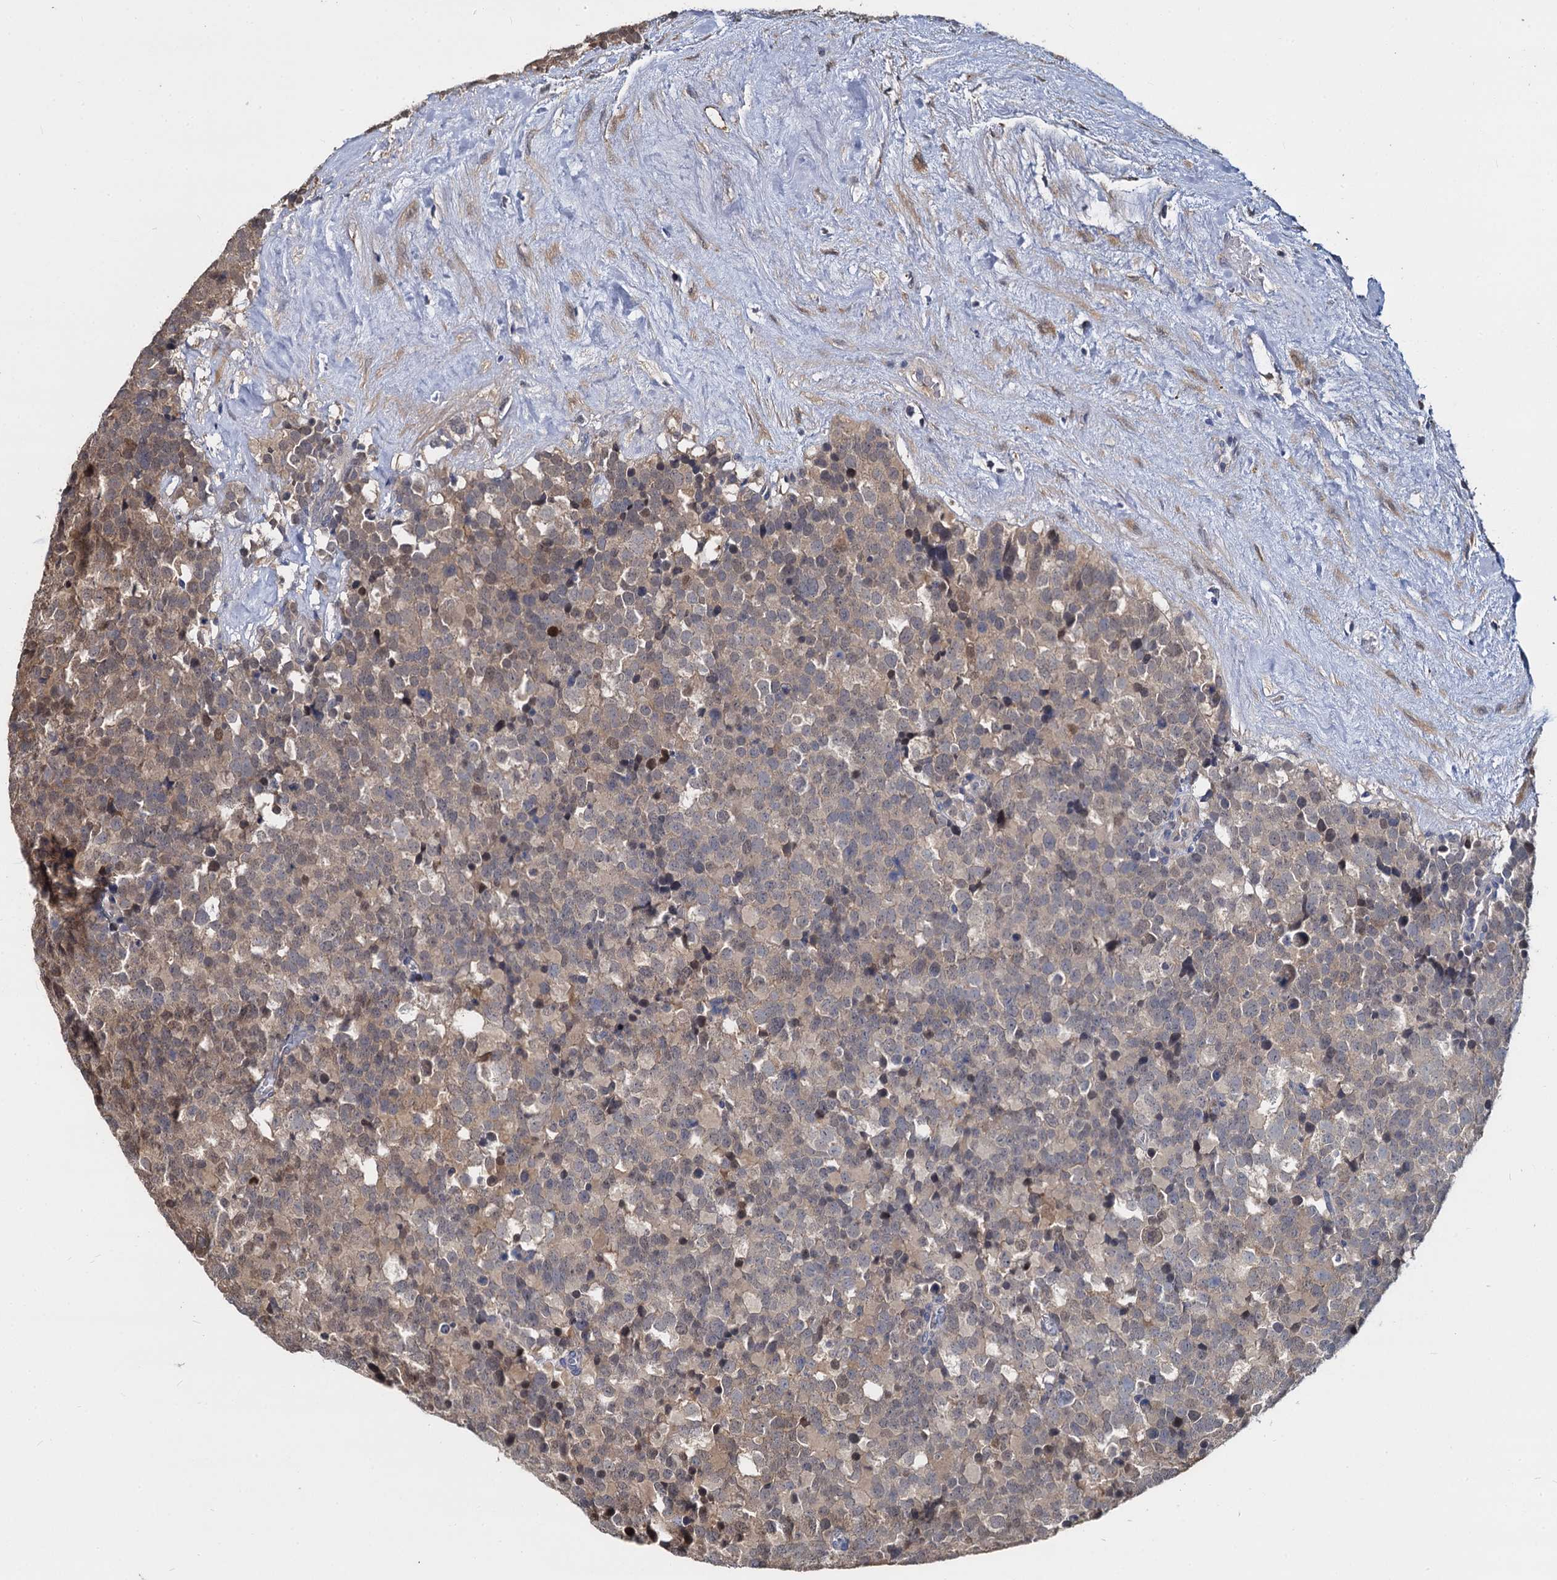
{"staining": {"intensity": "weak", "quantity": "25%-75%", "location": "cytoplasmic/membranous,nuclear"}, "tissue": "testis cancer", "cell_type": "Tumor cells", "image_type": "cancer", "snomed": [{"axis": "morphology", "description": "Seminoma, NOS"}, {"axis": "topography", "description": "Testis"}], "caption": "DAB immunohistochemical staining of seminoma (testis) demonstrates weak cytoplasmic/membranous and nuclear protein expression in approximately 25%-75% of tumor cells. Immunohistochemistry (ihc) stains the protein in brown and the nuclei are stained blue.", "gene": "CCDC184", "patient": {"sex": "male", "age": 71}}